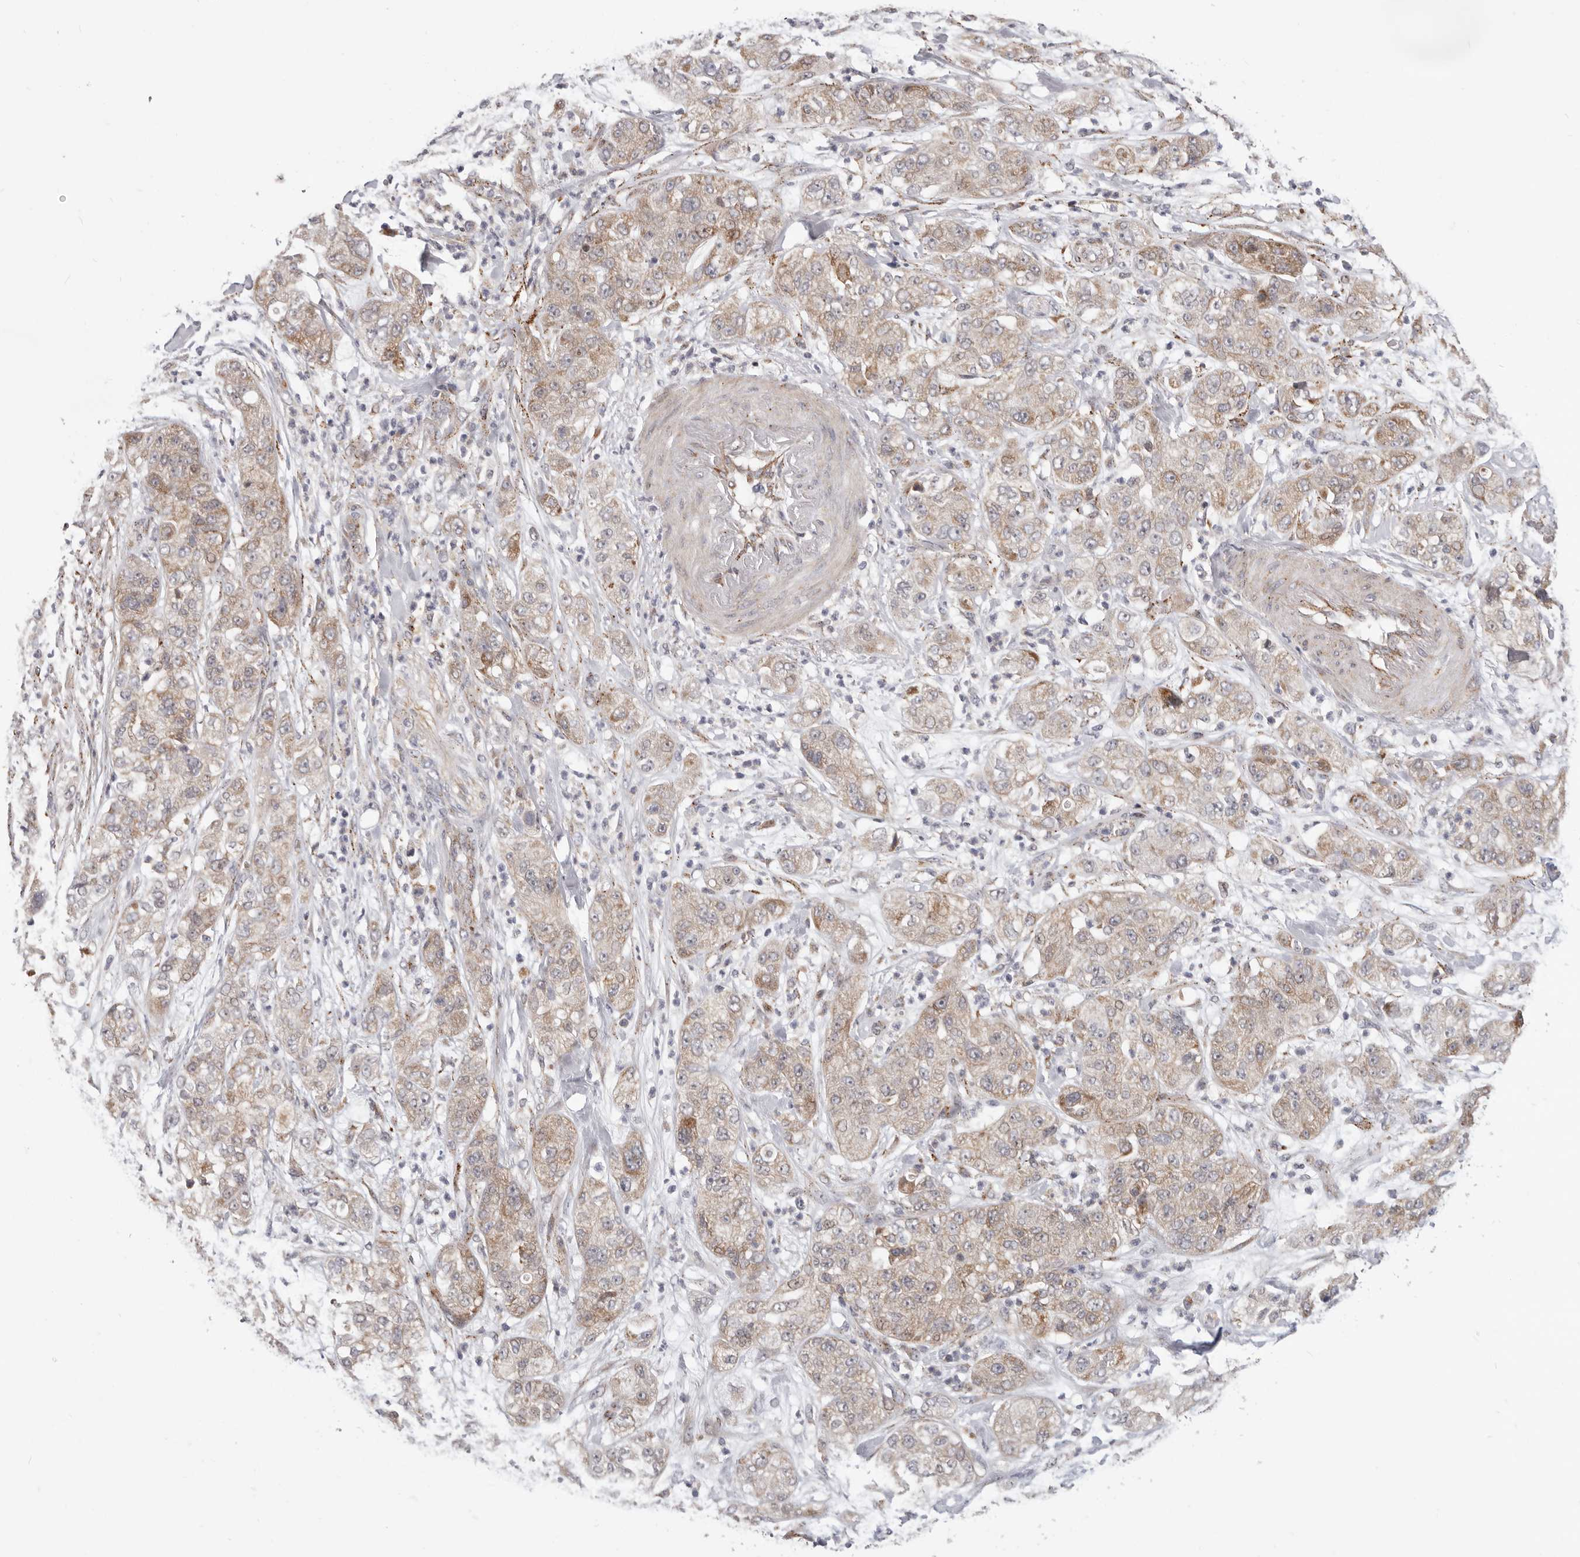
{"staining": {"intensity": "weak", "quantity": ">75%", "location": "cytoplasmic/membranous"}, "tissue": "pancreatic cancer", "cell_type": "Tumor cells", "image_type": "cancer", "snomed": [{"axis": "morphology", "description": "Adenocarcinoma, NOS"}, {"axis": "topography", "description": "Pancreas"}], "caption": "Immunohistochemical staining of human adenocarcinoma (pancreatic) exhibits low levels of weak cytoplasmic/membranous protein positivity in approximately >75% of tumor cells.", "gene": "TOR3A", "patient": {"sex": "female", "age": 78}}